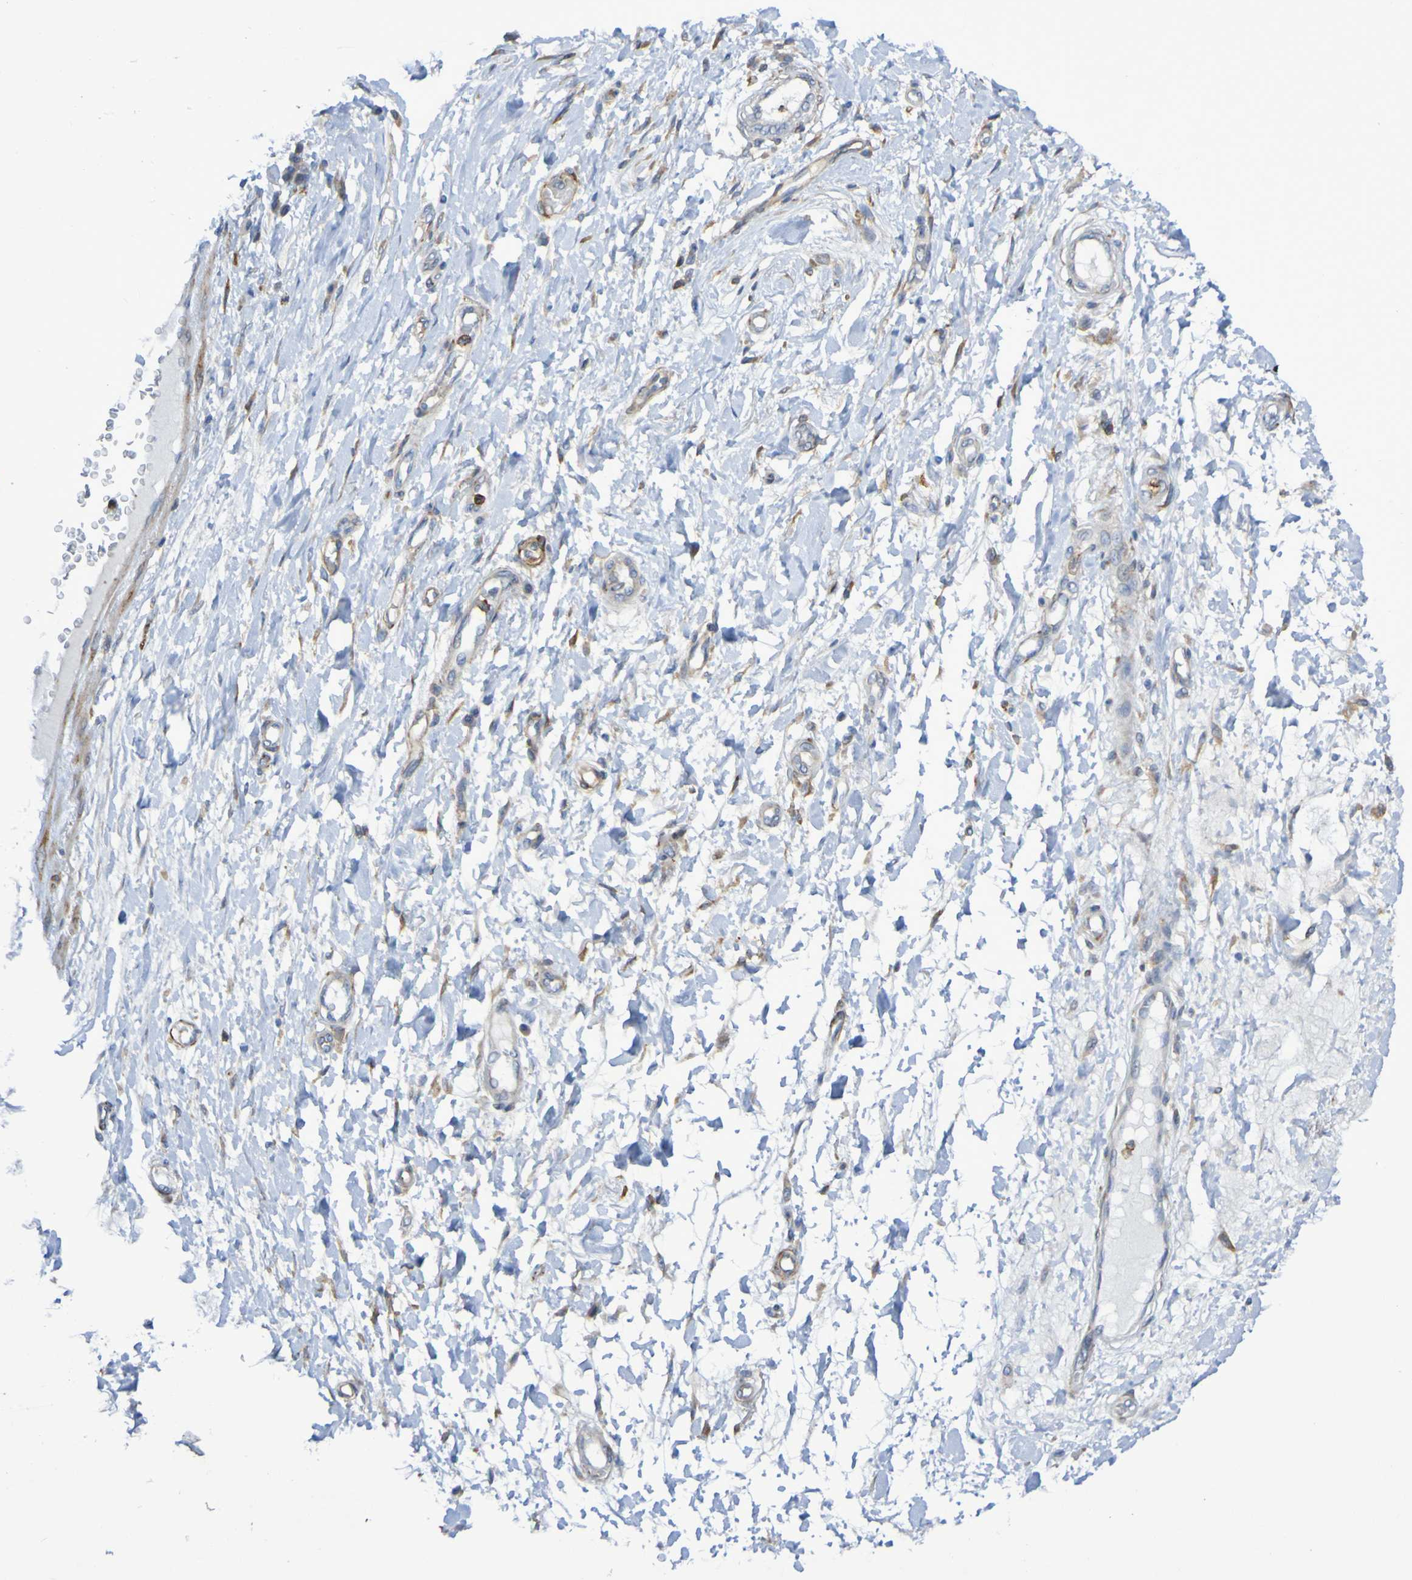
{"staining": {"intensity": "negative", "quantity": "none", "location": "none"}, "tissue": "adipose tissue", "cell_type": "Adipocytes", "image_type": "normal", "snomed": [{"axis": "morphology", "description": "Normal tissue, NOS"}, {"axis": "morphology", "description": "Adenocarcinoma, NOS"}, {"axis": "topography", "description": "Esophagus"}], "caption": "An image of human adipose tissue is negative for staining in adipocytes. (DAB immunohistochemistry, high magnification).", "gene": "SCRG1", "patient": {"sex": "male", "age": 62}}